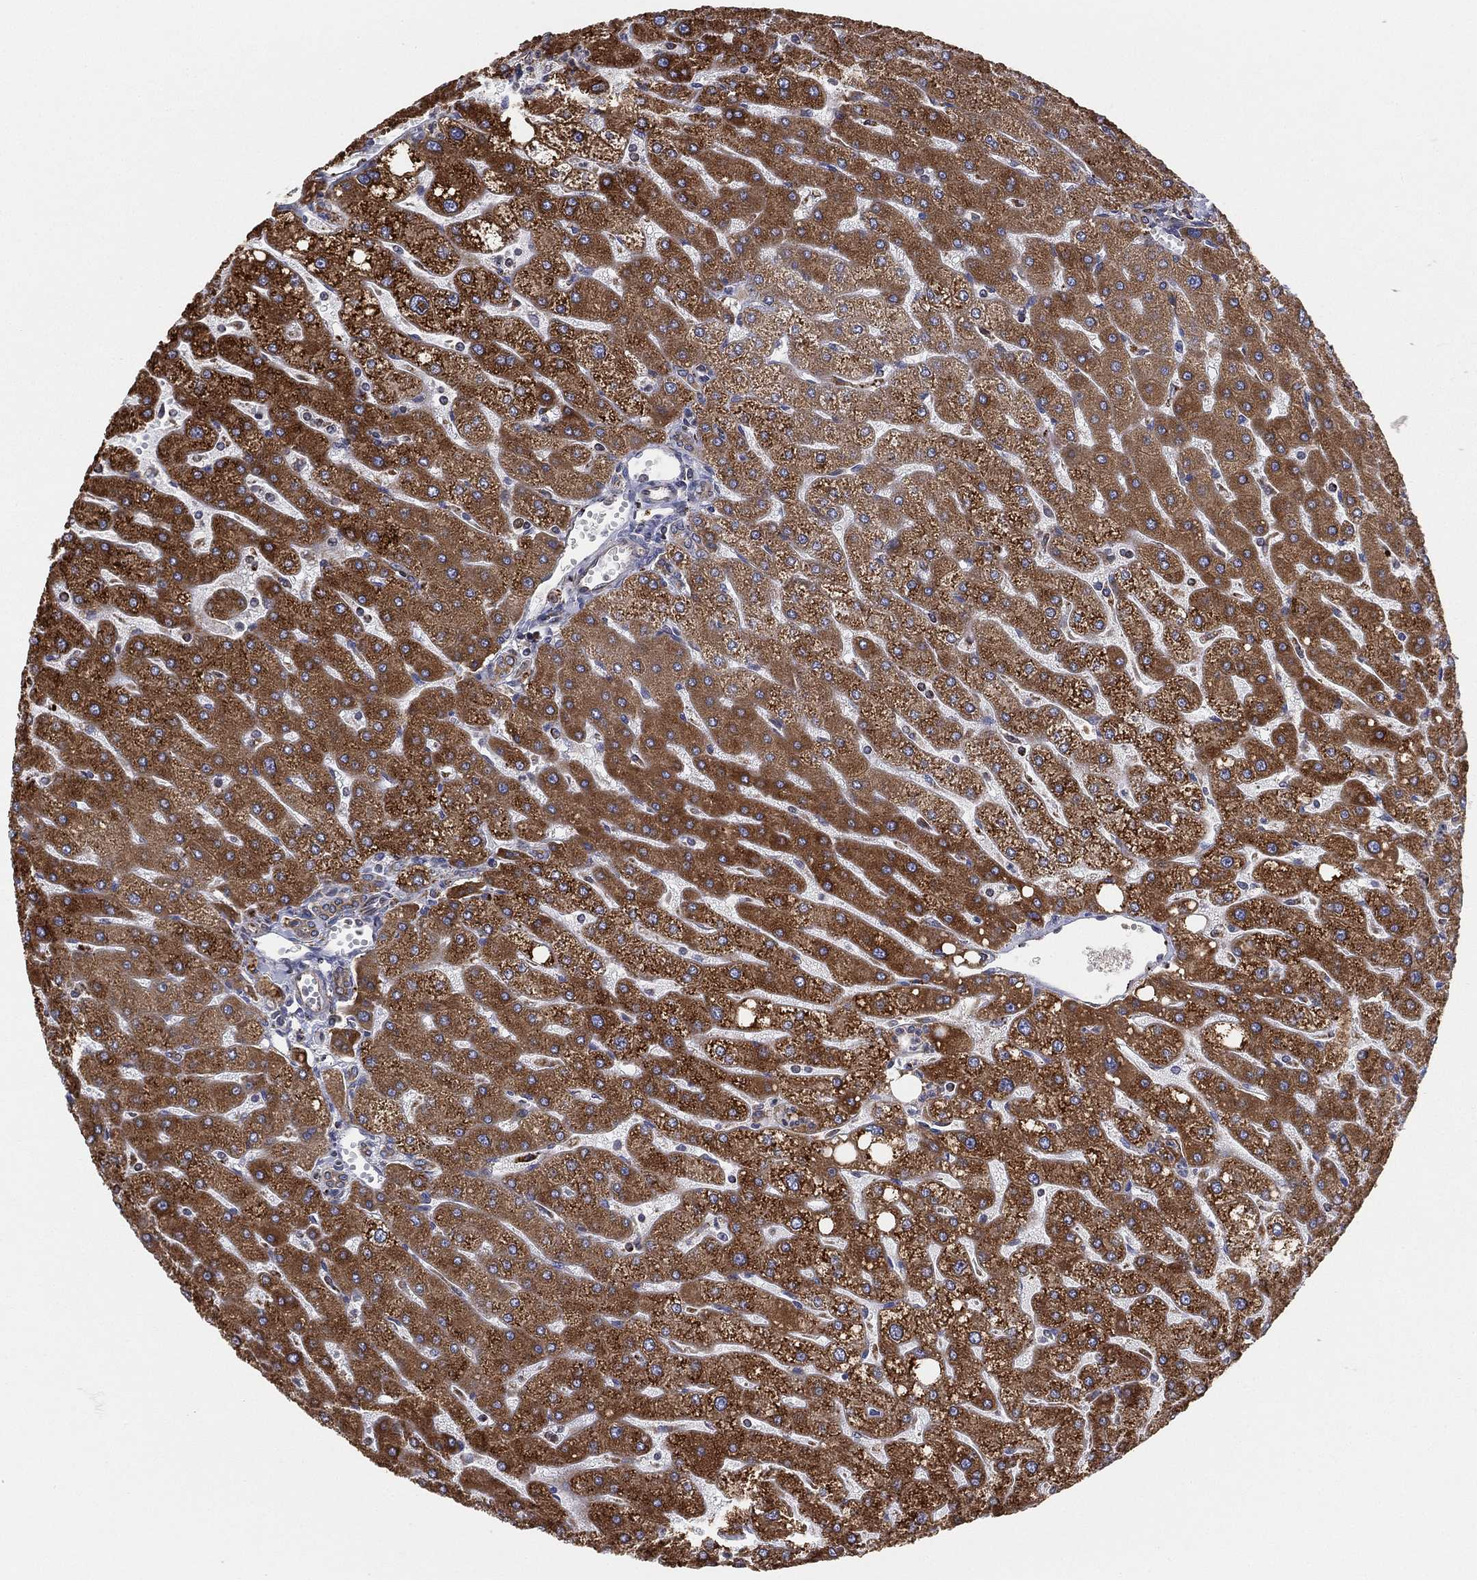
{"staining": {"intensity": "weak", "quantity": "25%-75%", "location": "cytoplasmic/membranous"}, "tissue": "liver", "cell_type": "Cholangiocytes", "image_type": "normal", "snomed": [{"axis": "morphology", "description": "Normal tissue, NOS"}, {"axis": "topography", "description": "Liver"}], "caption": "Immunohistochemistry image of unremarkable liver stained for a protein (brown), which demonstrates low levels of weak cytoplasmic/membranous staining in approximately 25%-75% of cholangiocytes.", "gene": "CYB5B", "patient": {"sex": "male", "age": 67}}